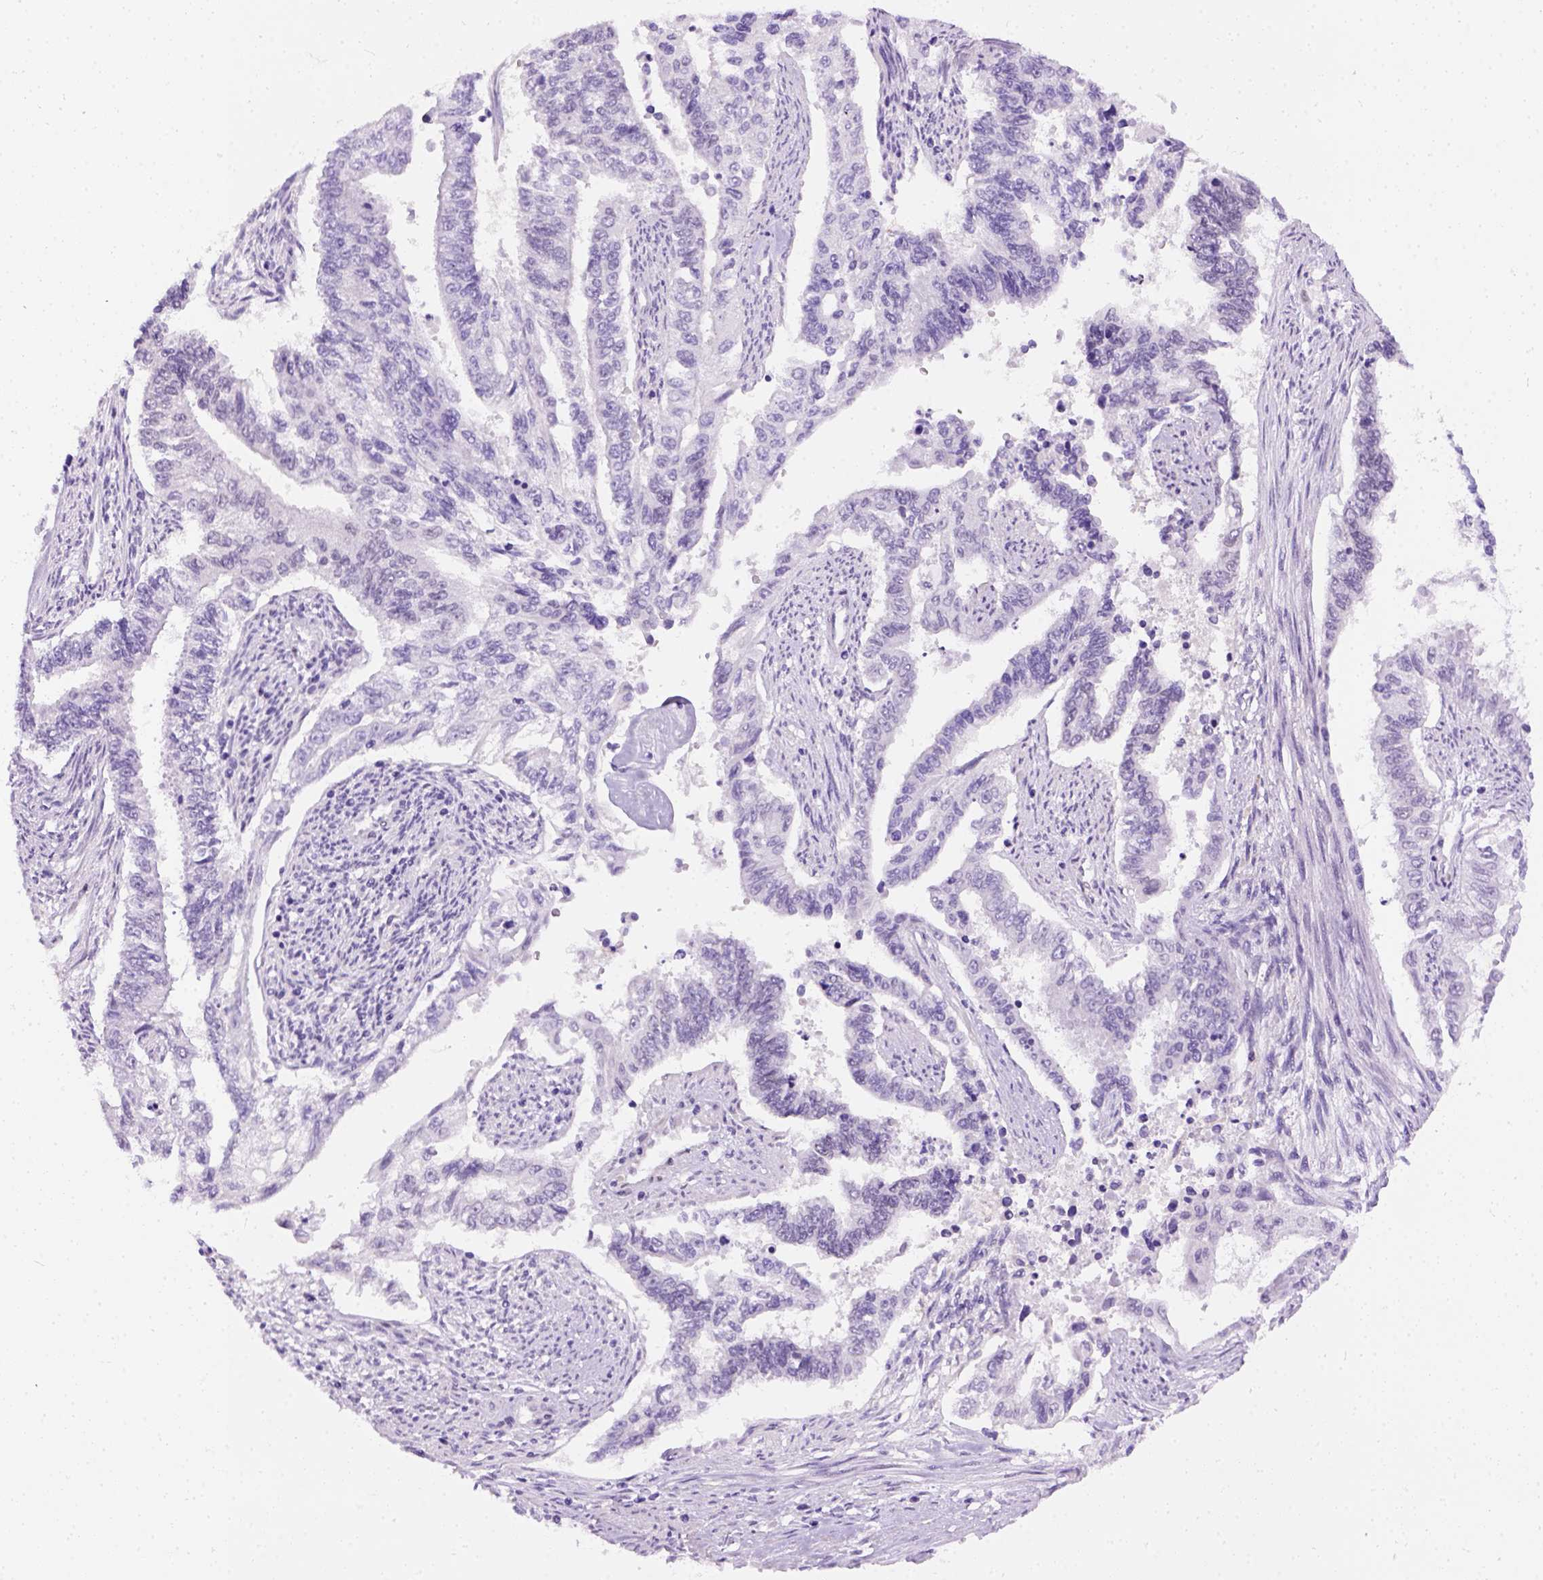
{"staining": {"intensity": "negative", "quantity": "none", "location": "none"}, "tissue": "endometrial cancer", "cell_type": "Tumor cells", "image_type": "cancer", "snomed": [{"axis": "morphology", "description": "Adenocarcinoma, NOS"}, {"axis": "topography", "description": "Uterus"}], "caption": "Endometrial adenocarcinoma was stained to show a protein in brown. There is no significant staining in tumor cells. The staining is performed using DAB (3,3'-diaminobenzidine) brown chromogen with nuclei counter-stained in using hematoxylin.", "gene": "FAM184B", "patient": {"sex": "female", "age": 59}}